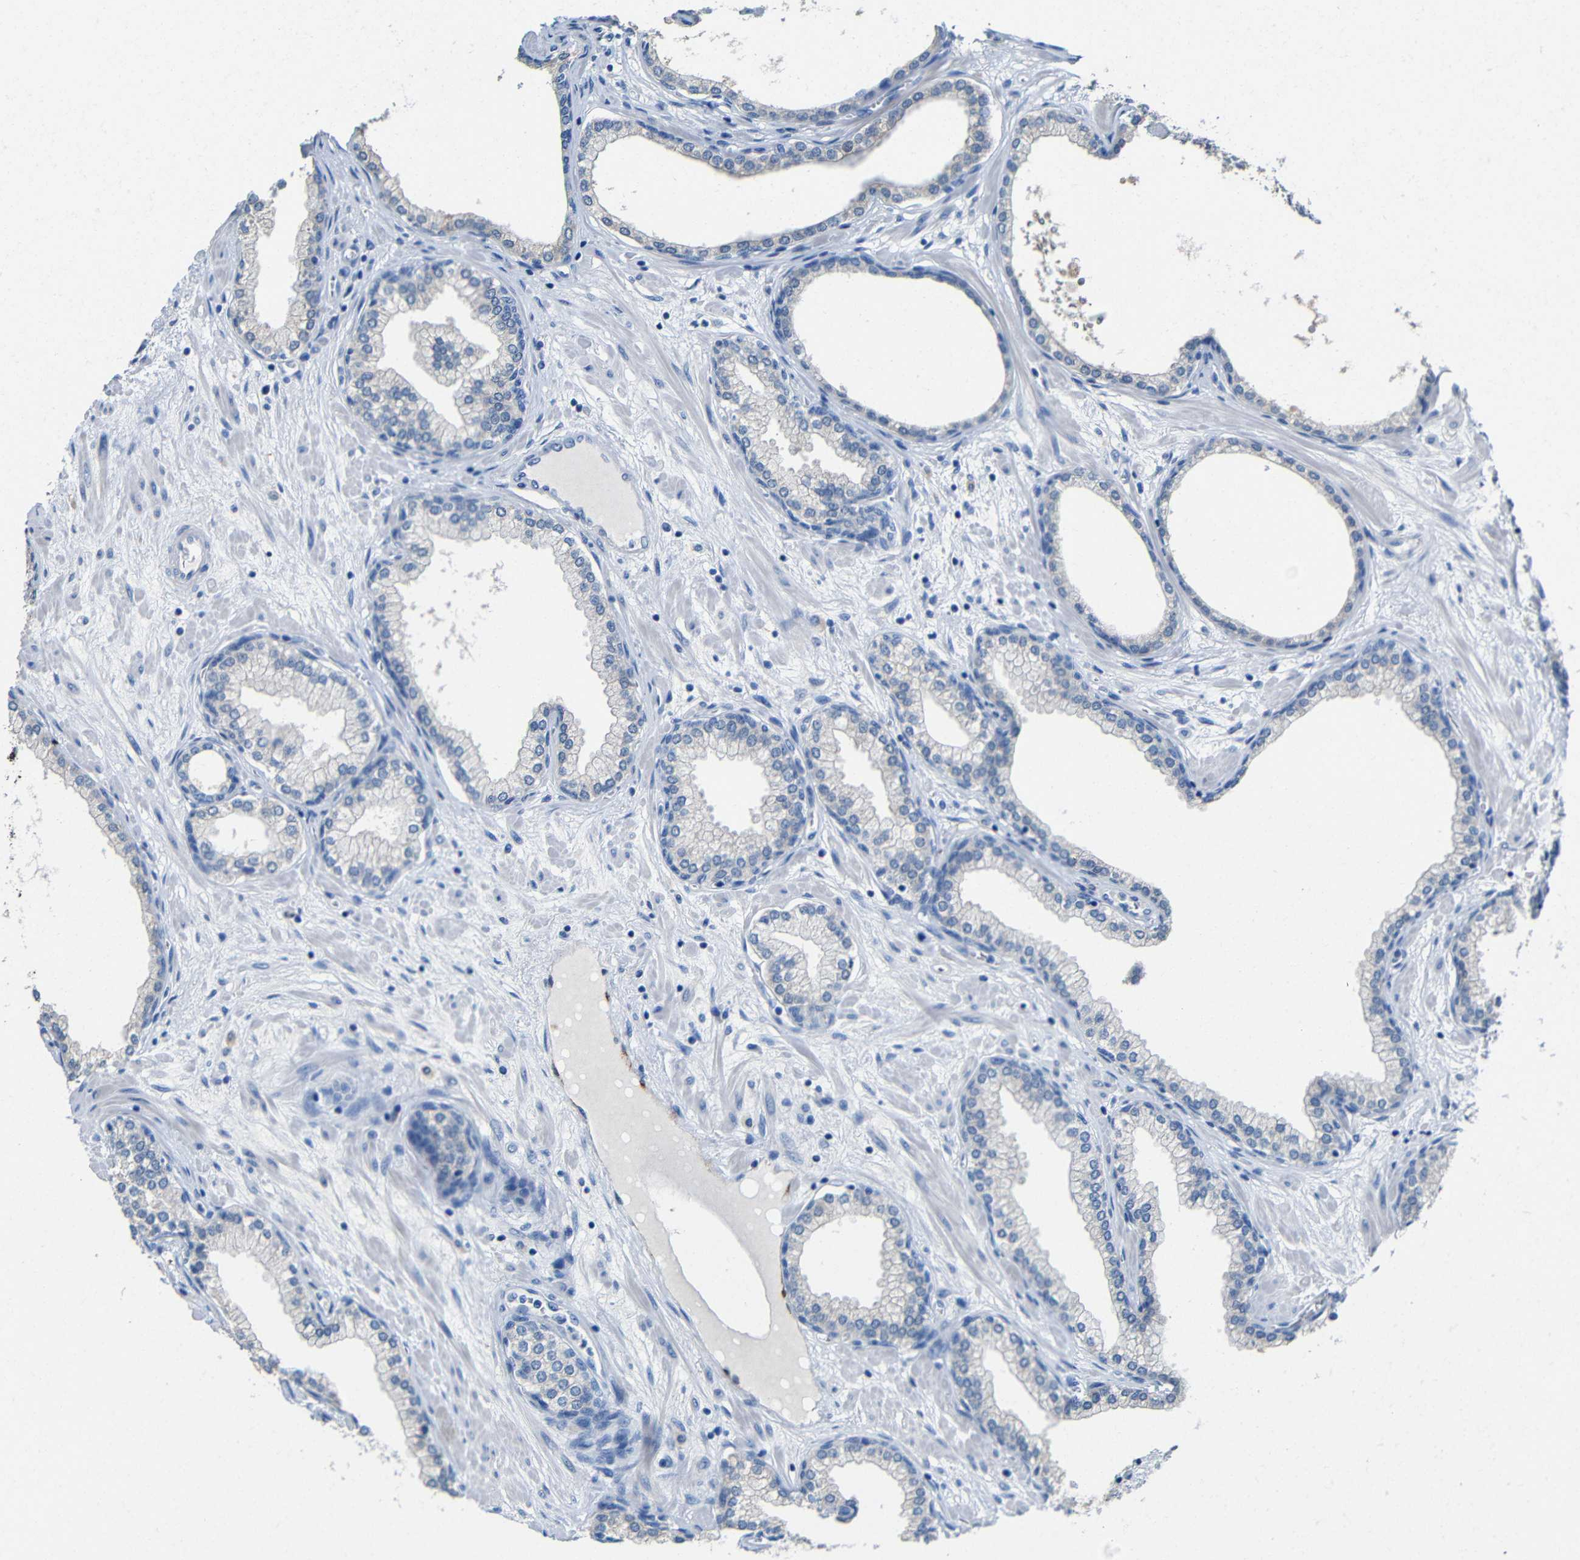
{"staining": {"intensity": "negative", "quantity": "none", "location": "none"}, "tissue": "prostate", "cell_type": "Glandular cells", "image_type": "normal", "snomed": [{"axis": "morphology", "description": "Normal tissue, NOS"}, {"axis": "morphology", "description": "Urothelial carcinoma, Low grade"}, {"axis": "topography", "description": "Urinary bladder"}, {"axis": "topography", "description": "Prostate"}], "caption": "DAB immunohistochemical staining of benign human prostate demonstrates no significant positivity in glandular cells.", "gene": "ACKR2", "patient": {"sex": "male", "age": 60}}